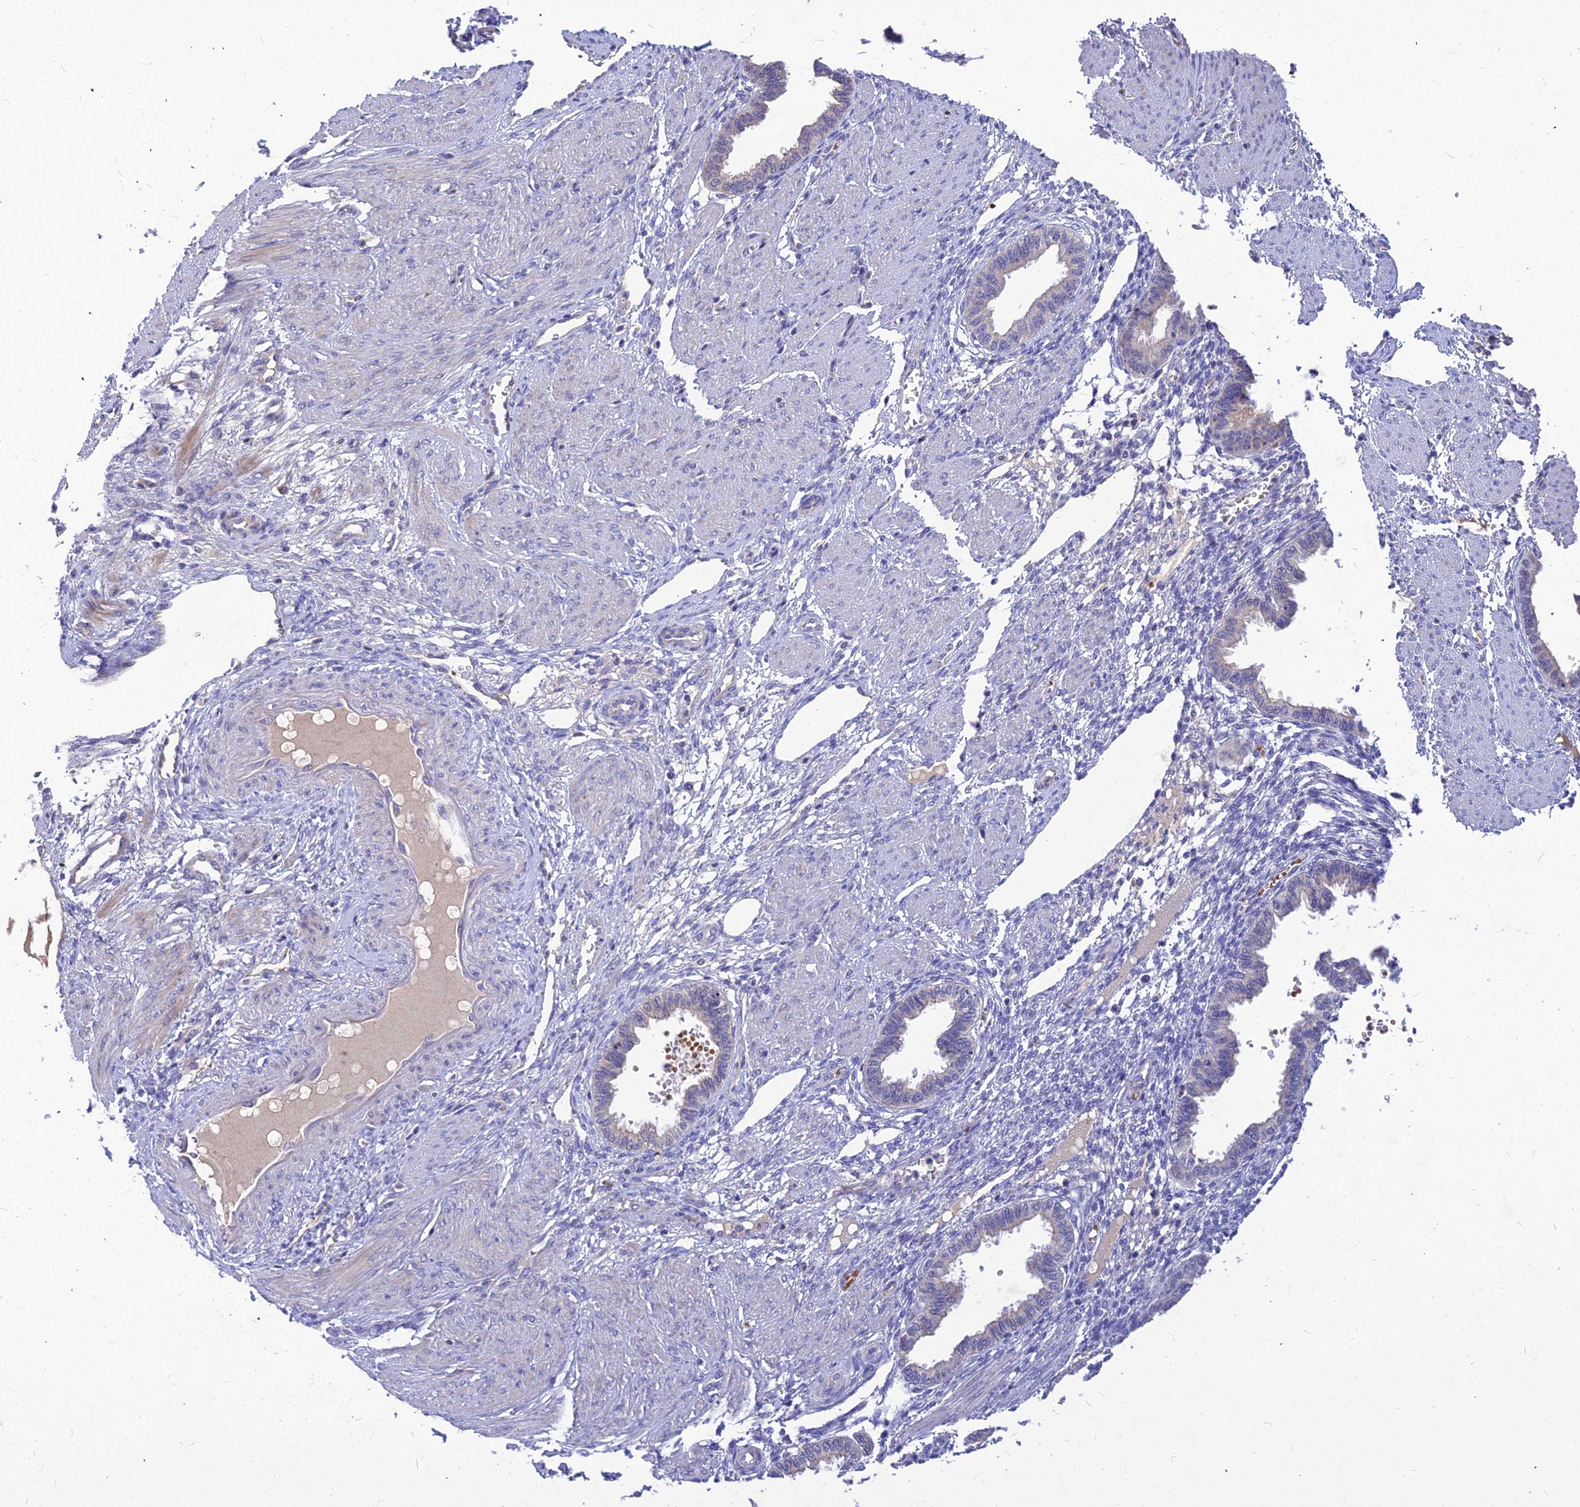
{"staining": {"intensity": "negative", "quantity": "none", "location": "none"}, "tissue": "endometrium", "cell_type": "Cells in endometrial stroma", "image_type": "normal", "snomed": [{"axis": "morphology", "description": "Normal tissue, NOS"}, {"axis": "topography", "description": "Endometrium"}], "caption": "Photomicrograph shows no significant protein staining in cells in endometrial stroma of normal endometrium.", "gene": "DMRTA1", "patient": {"sex": "female", "age": 33}}